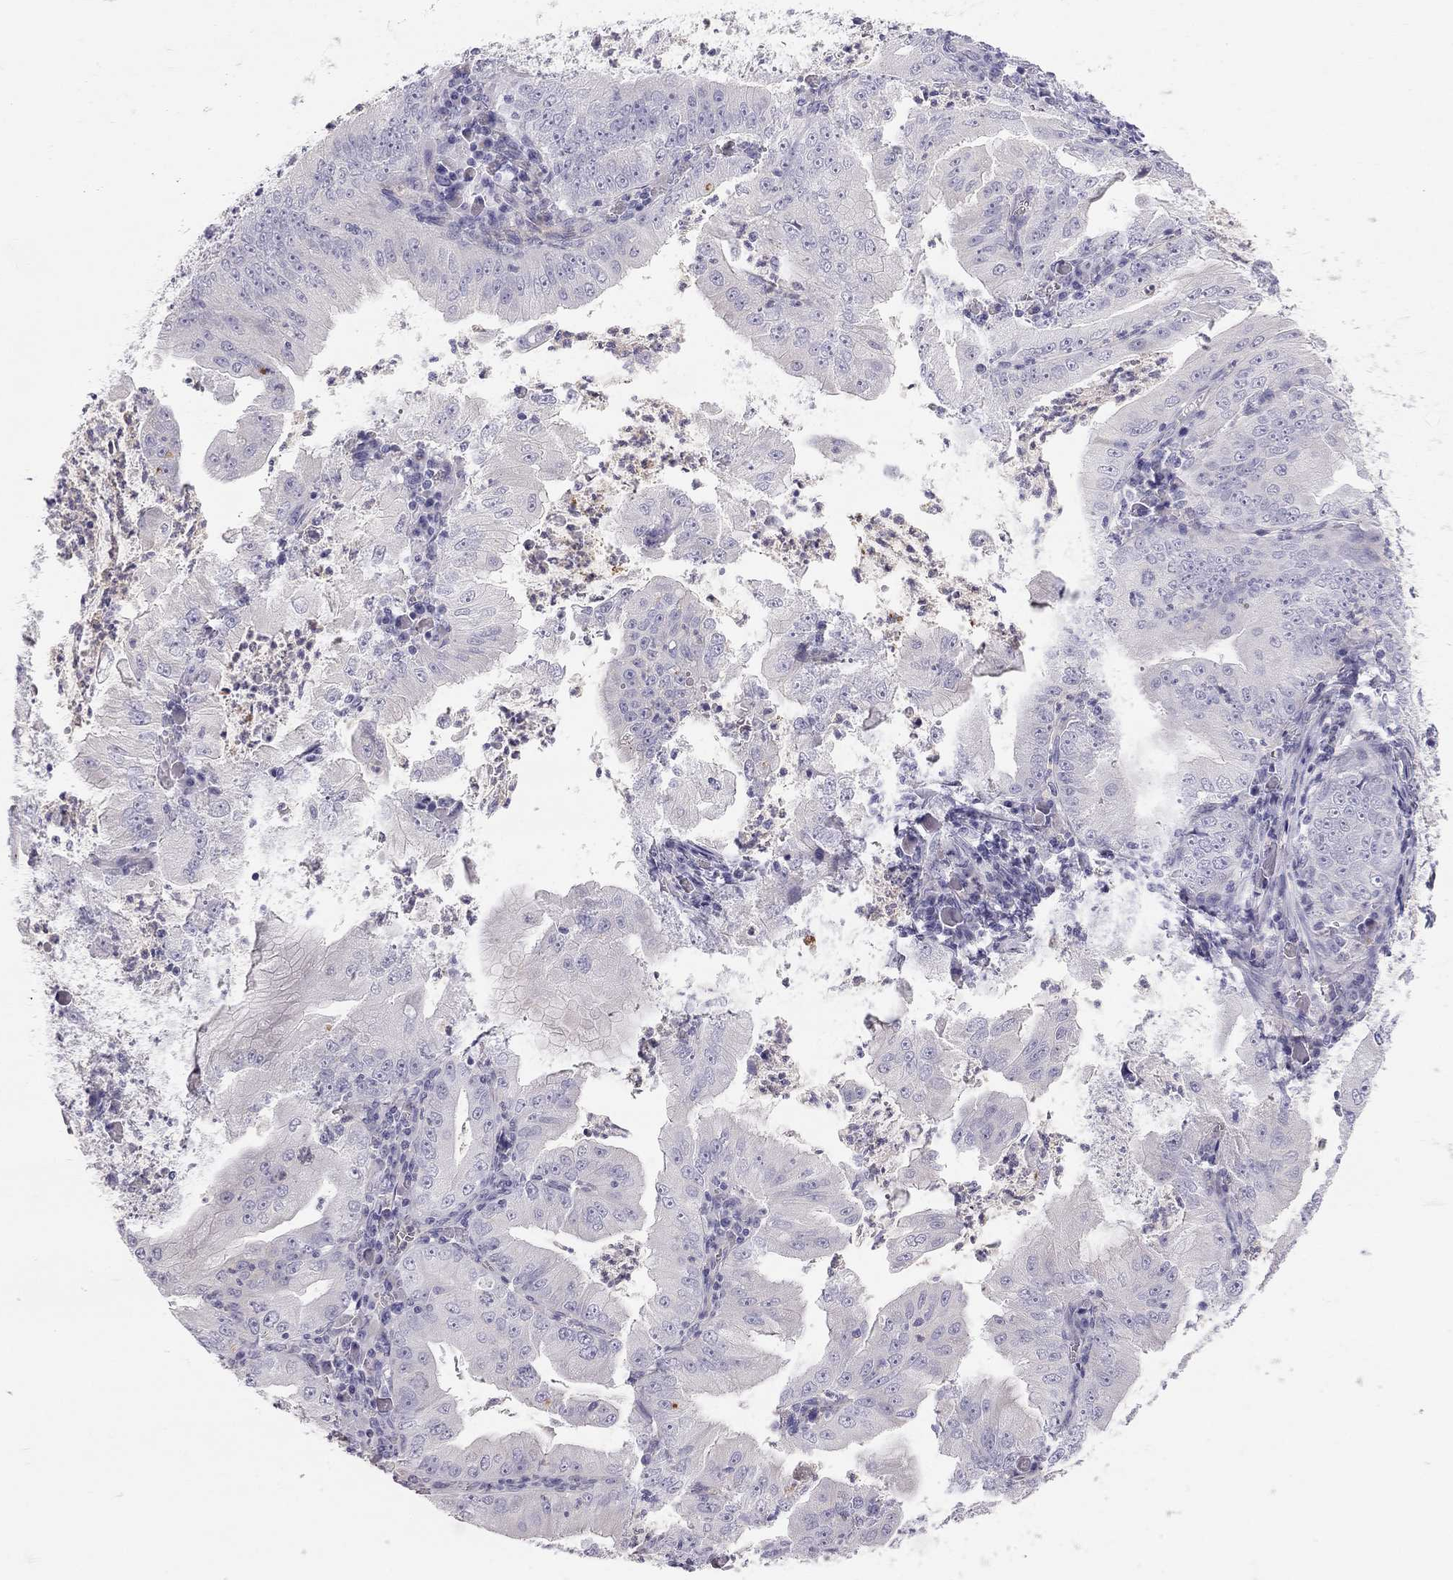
{"staining": {"intensity": "negative", "quantity": "none", "location": "none"}, "tissue": "stomach cancer", "cell_type": "Tumor cells", "image_type": "cancer", "snomed": [{"axis": "morphology", "description": "Adenocarcinoma, NOS"}, {"axis": "topography", "description": "Stomach"}], "caption": "Immunohistochemistry photomicrograph of human stomach cancer (adenocarcinoma) stained for a protein (brown), which shows no expression in tumor cells.", "gene": "TDRD6", "patient": {"sex": "male", "age": 76}}